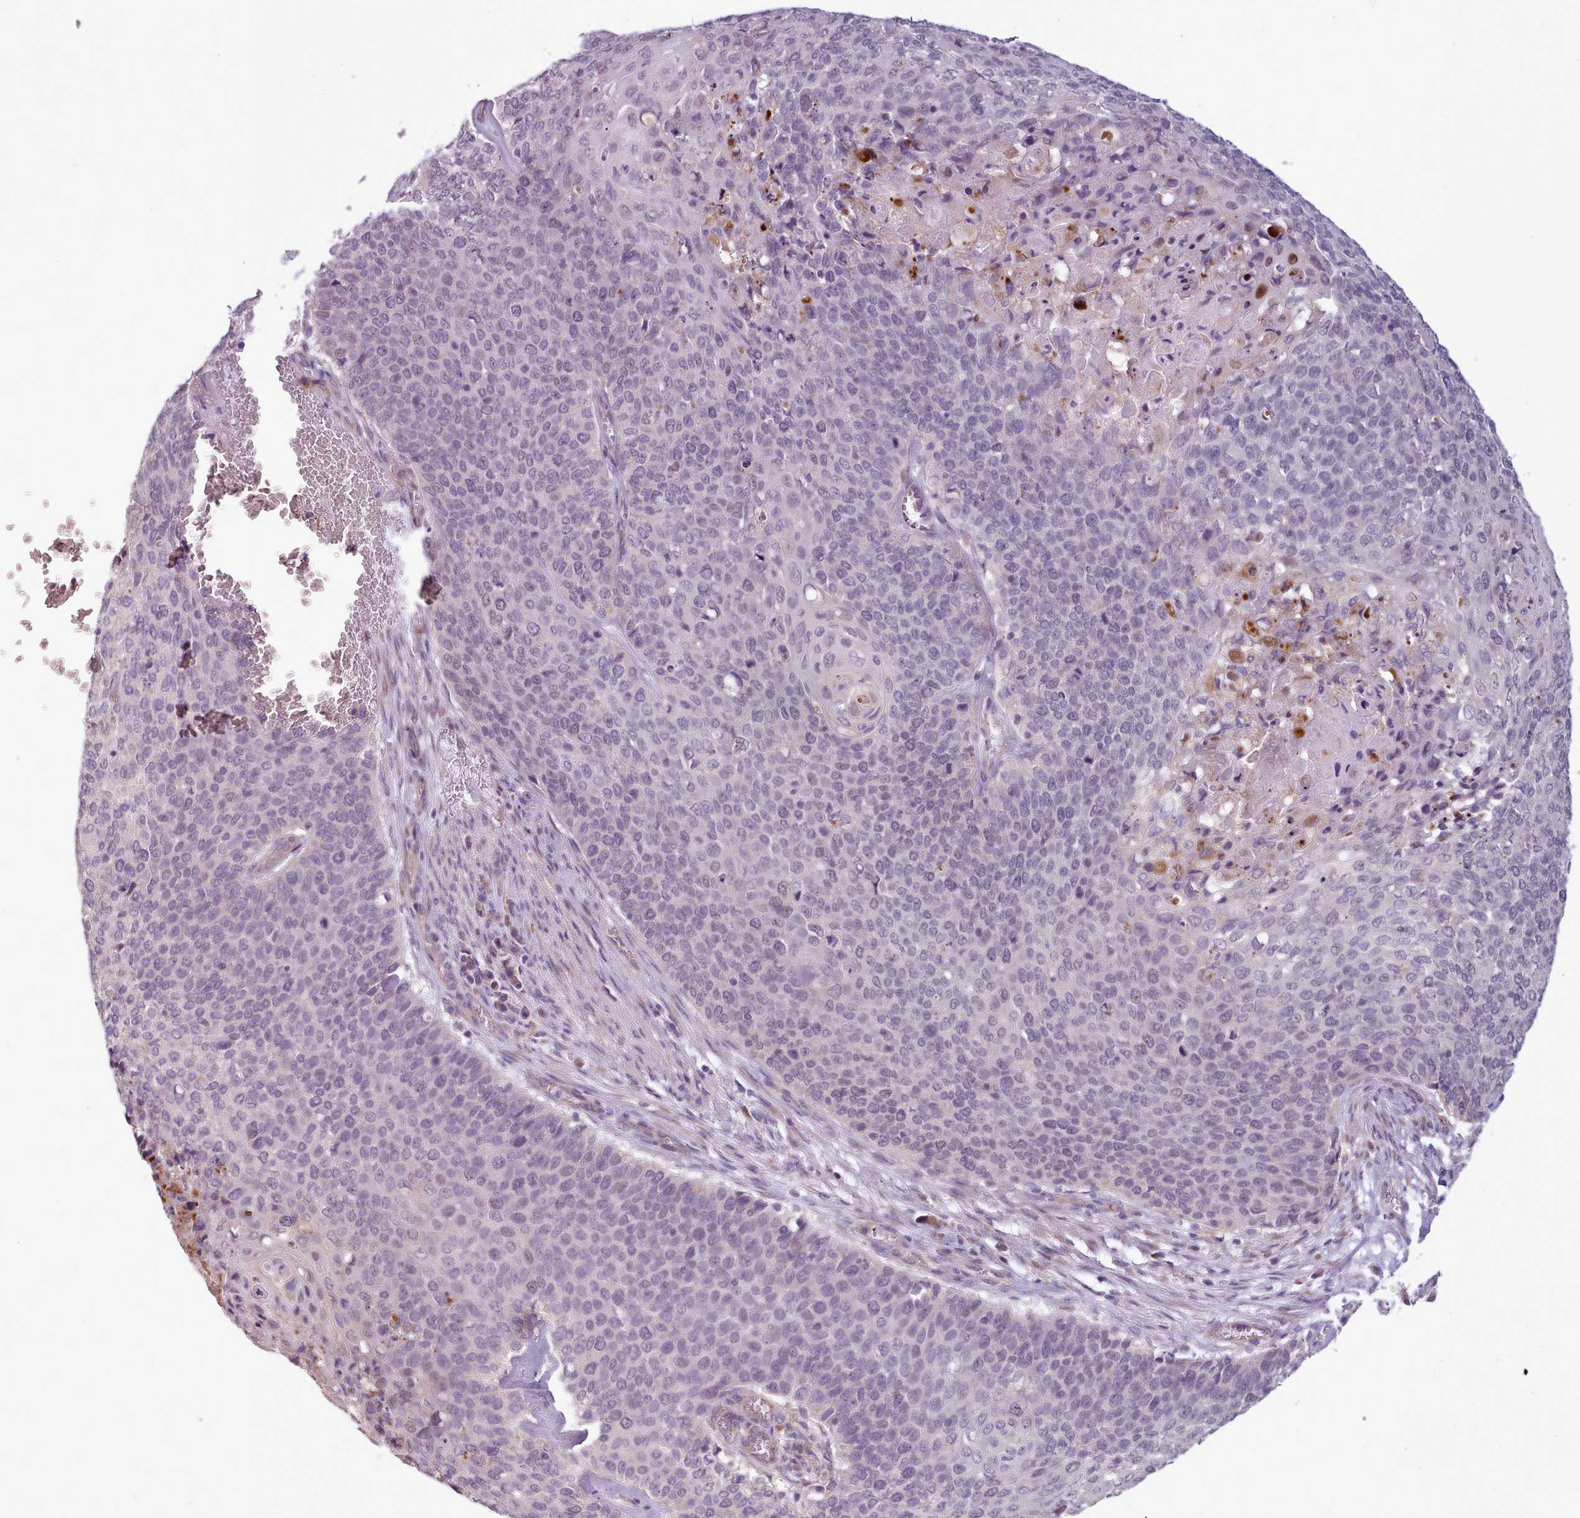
{"staining": {"intensity": "negative", "quantity": "none", "location": "none"}, "tissue": "cervical cancer", "cell_type": "Tumor cells", "image_type": "cancer", "snomed": [{"axis": "morphology", "description": "Squamous cell carcinoma, NOS"}, {"axis": "topography", "description": "Cervix"}], "caption": "High magnification brightfield microscopy of cervical cancer (squamous cell carcinoma) stained with DAB (3,3'-diaminobenzidine) (brown) and counterstained with hematoxylin (blue): tumor cells show no significant expression.", "gene": "DPF1", "patient": {"sex": "female", "age": 39}}